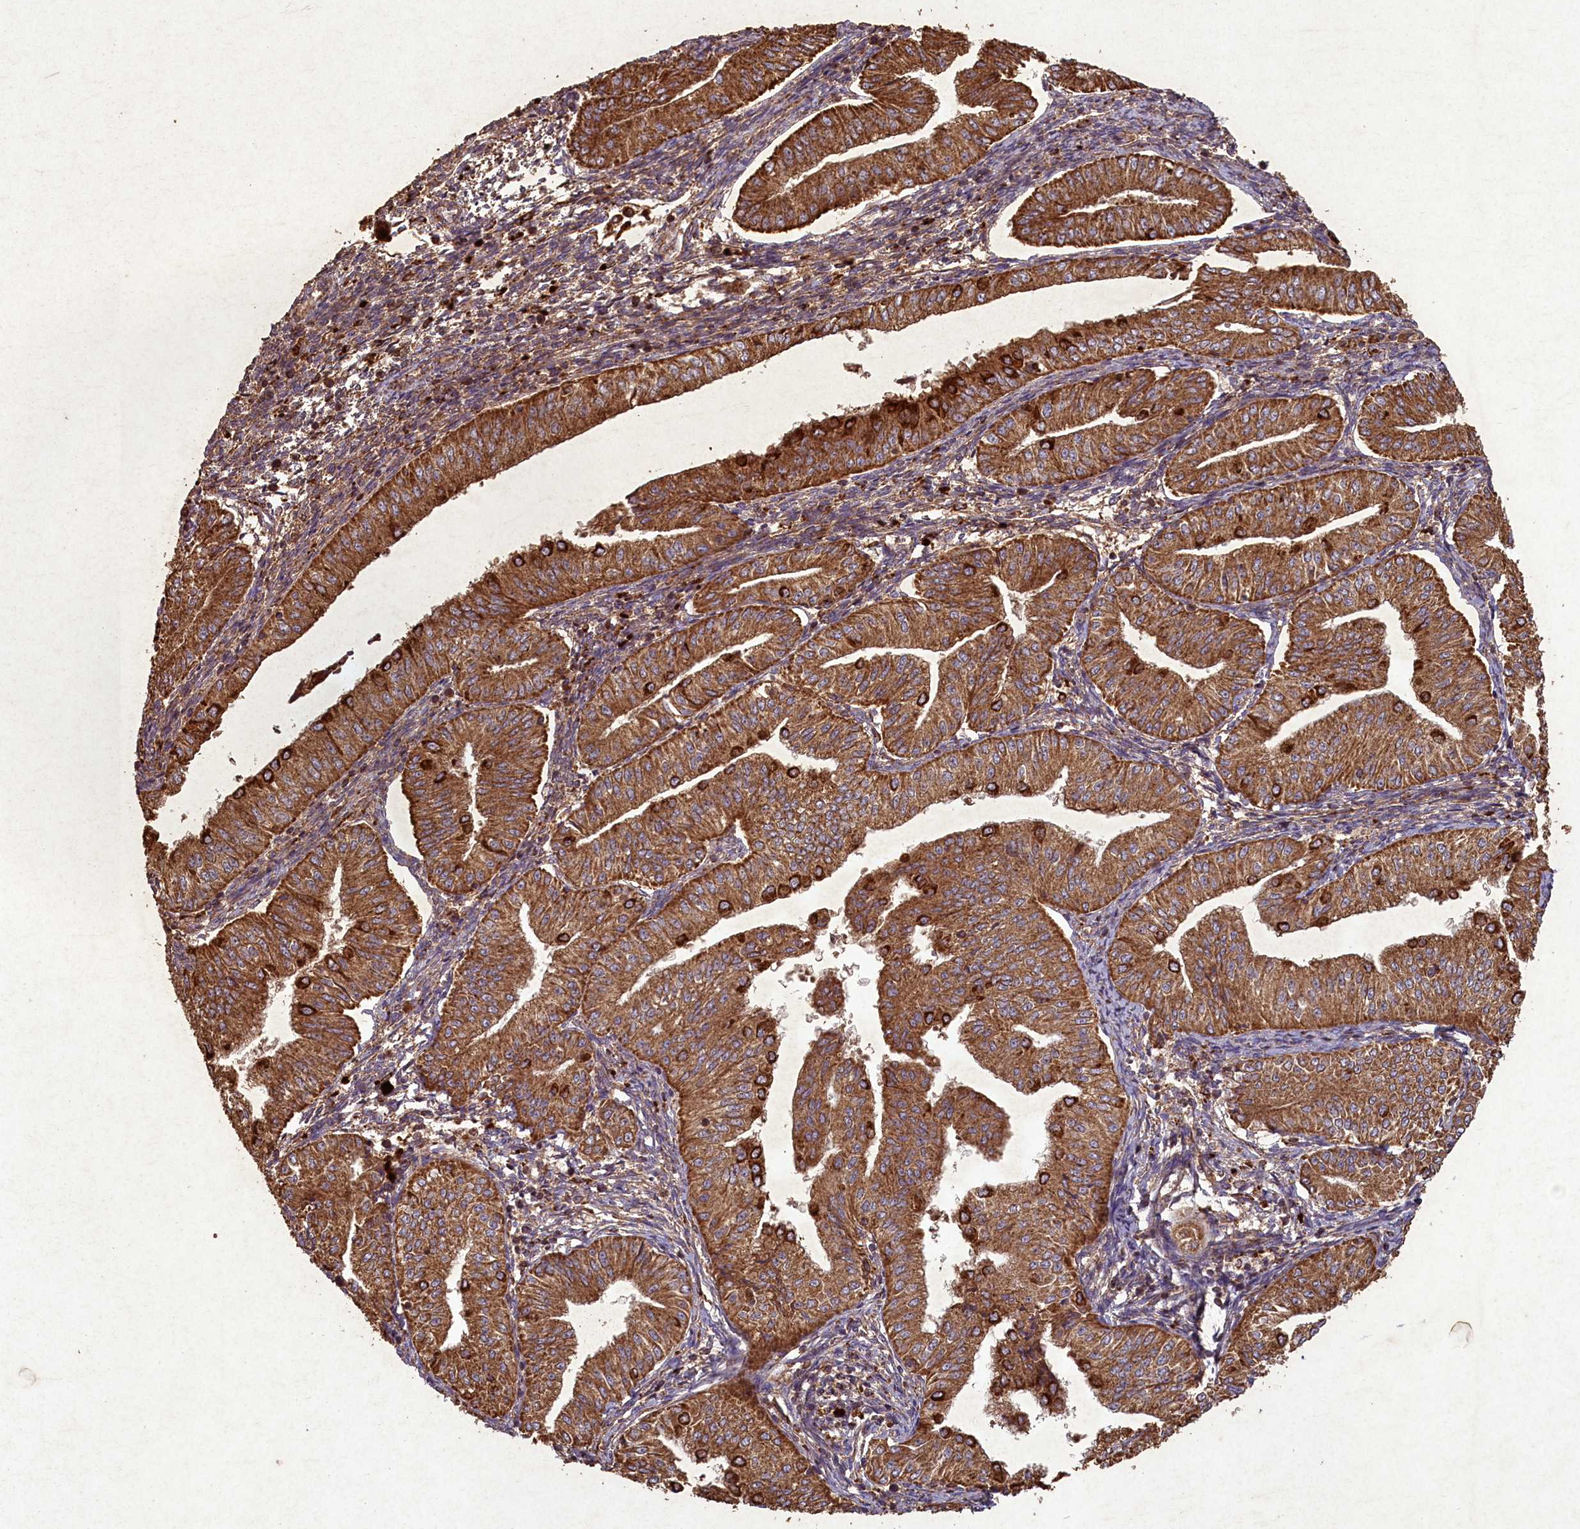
{"staining": {"intensity": "moderate", "quantity": ">75%", "location": "cytoplasmic/membranous"}, "tissue": "endometrial cancer", "cell_type": "Tumor cells", "image_type": "cancer", "snomed": [{"axis": "morphology", "description": "Normal tissue, NOS"}, {"axis": "morphology", "description": "Adenocarcinoma, NOS"}, {"axis": "topography", "description": "Endometrium"}], "caption": "Endometrial cancer stained for a protein (brown) shows moderate cytoplasmic/membranous positive positivity in approximately >75% of tumor cells.", "gene": "CIAO2B", "patient": {"sex": "female", "age": 53}}